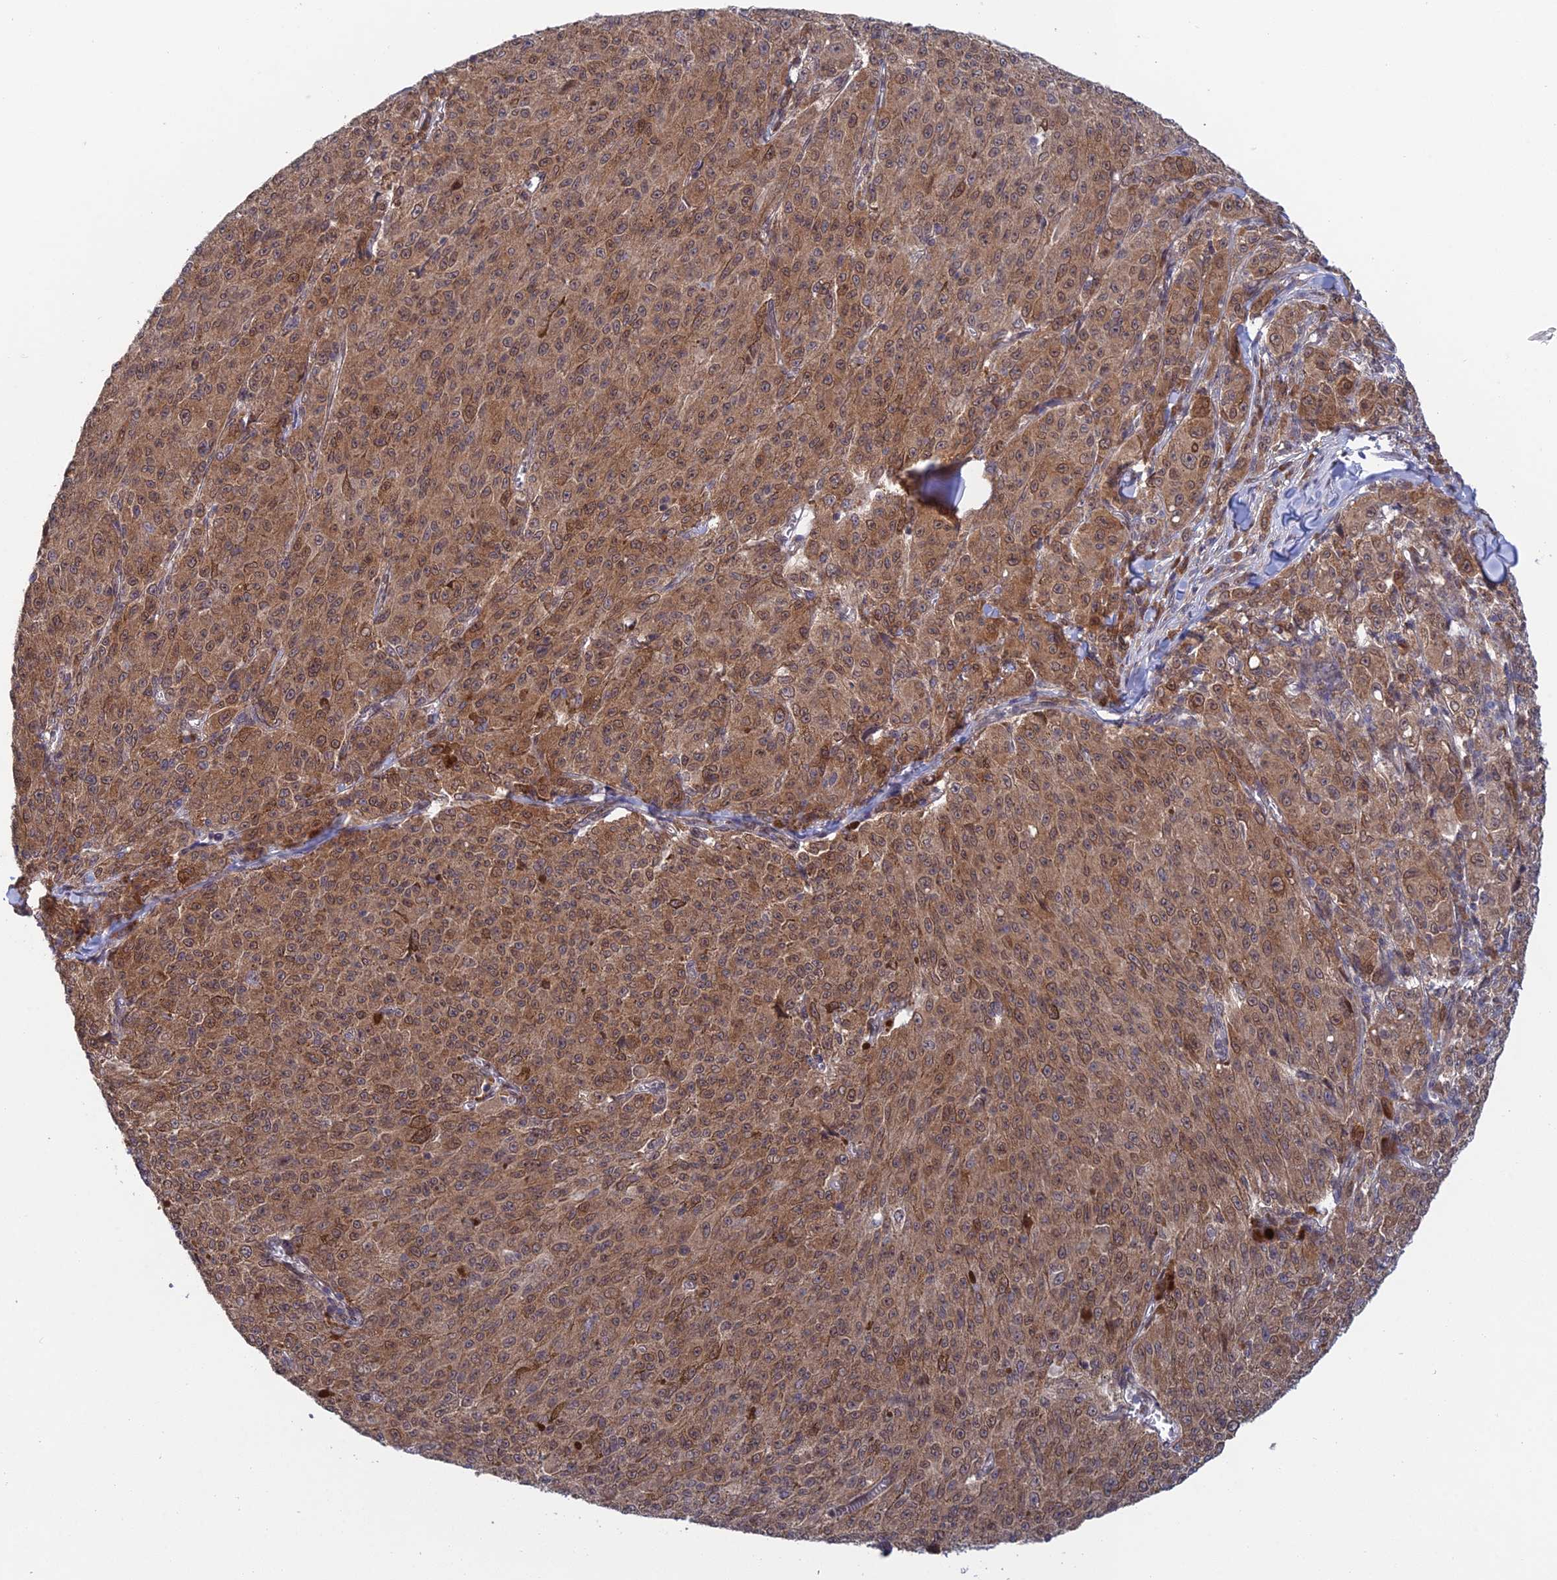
{"staining": {"intensity": "moderate", "quantity": ">75%", "location": "cytoplasmic/membranous"}, "tissue": "melanoma", "cell_type": "Tumor cells", "image_type": "cancer", "snomed": [{"axis": "morphology", "description": "Malignant melanoma, NOS"}, {"axis": "topography", "description": "Skin"}], "caption": "A medium amount of moderate cytoplasmic/membranous positivity is seen in approximately >75% of tumor cells in melanoma tissue.", "gene": "SRA1", "patient": {"sex": "female", "age": 52}}